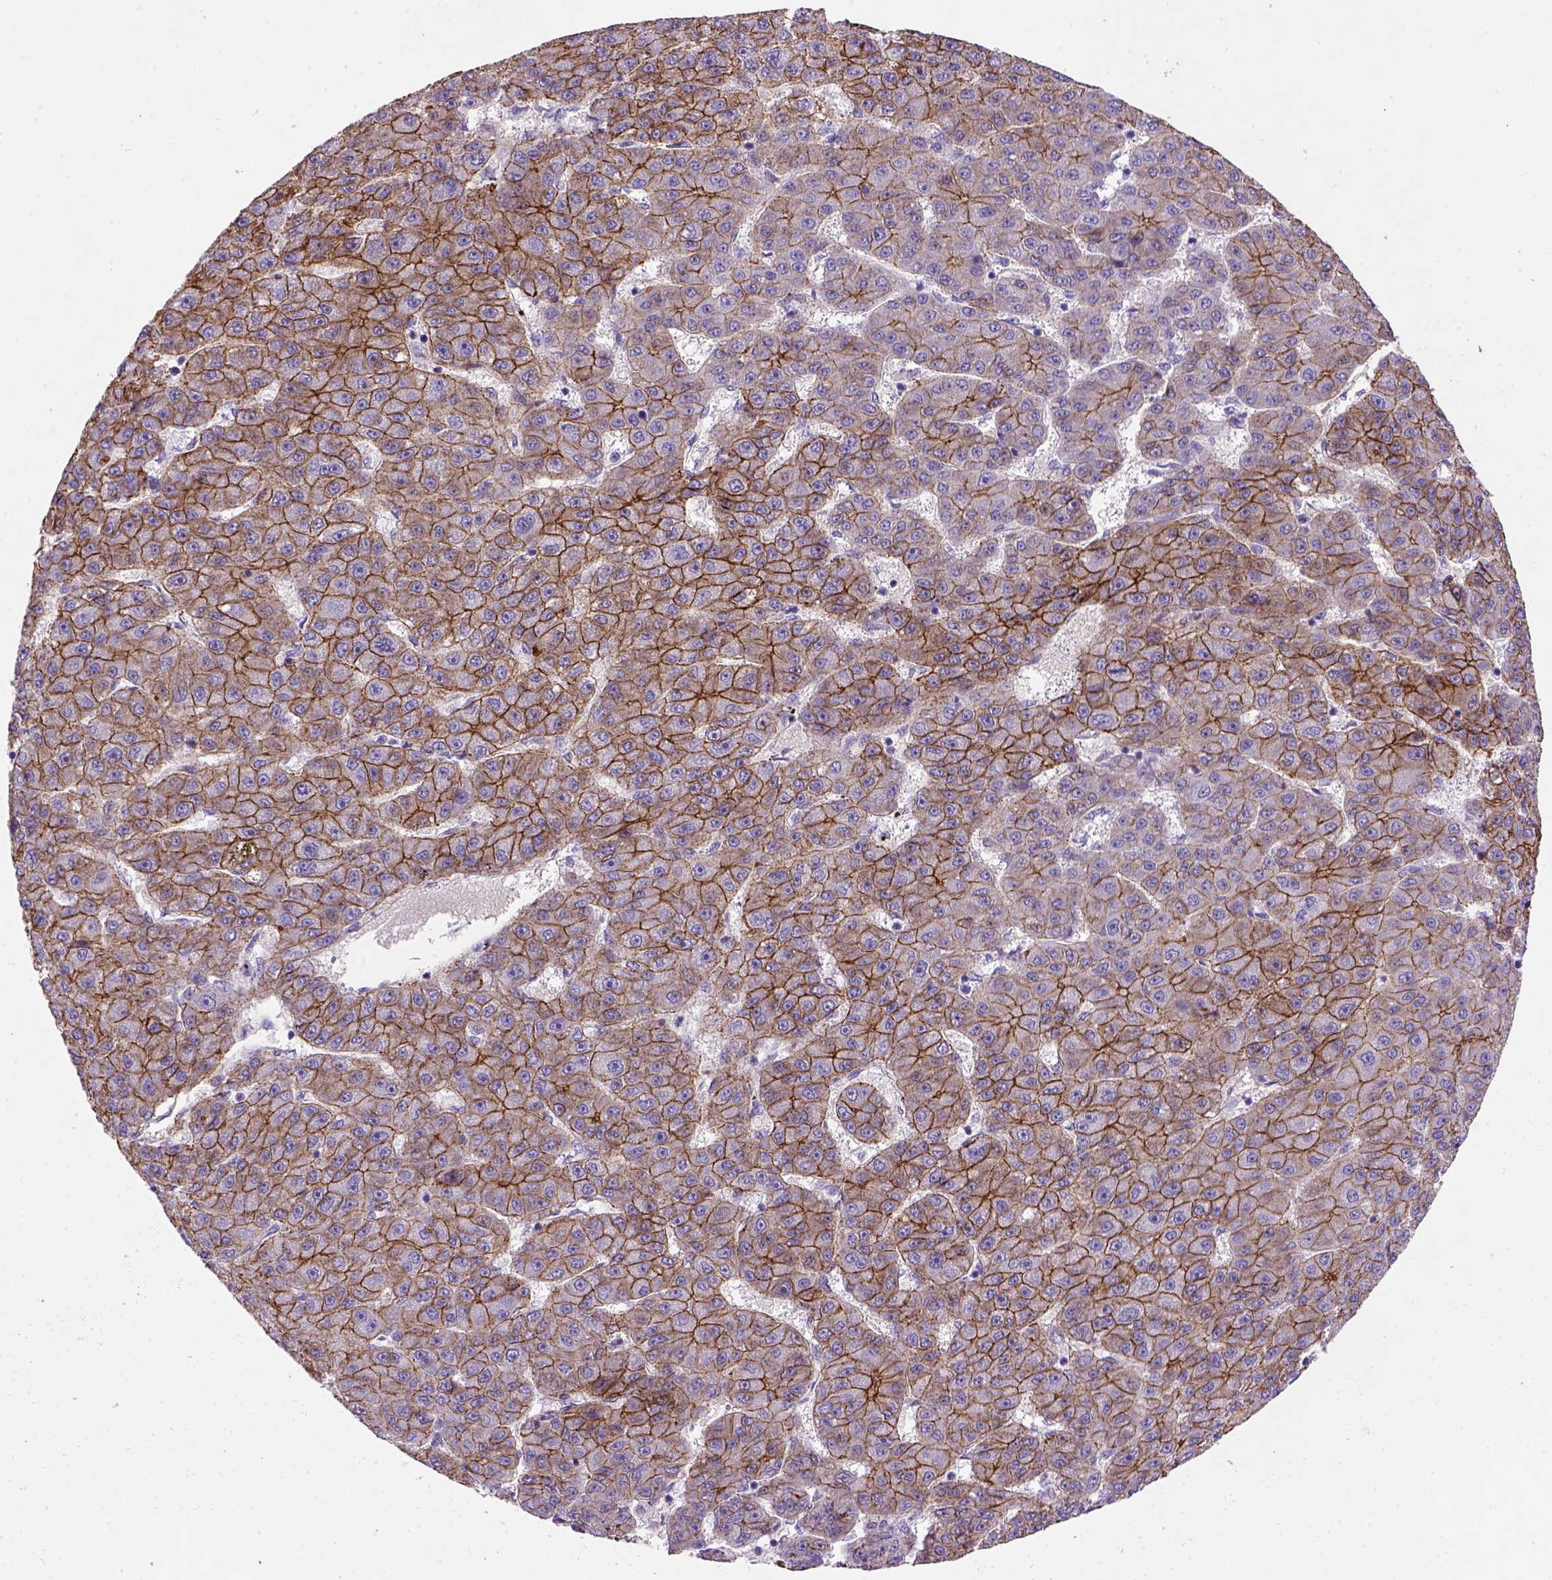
{"staining": {"intensity": "moderate", "quantity": ">75%", "location": "cytoplasmic/membranous"}, "tissue": "liver cancer", "cell_type": "Tumor cells", "image_type": "cancer", "snomed": [{"axis": "morphology", "description": "Carcinoma, Hepatocellular, NOS"}, {"axis": "topography", "description": "Liver"}], "caption": "High-magnification brightfield microscopy of liver cancer (hepatocellular carcinoma) stained with DAB (3,3'-diaminobenzidine) (brown) and counterstained with hematoxylin (blue). tumor cells exhibit moderate cytoplasmic/membranous positivity is present in about>75% of cells.", "gene": "CDH1", "patient": {"sex": "male", "age": 67}}